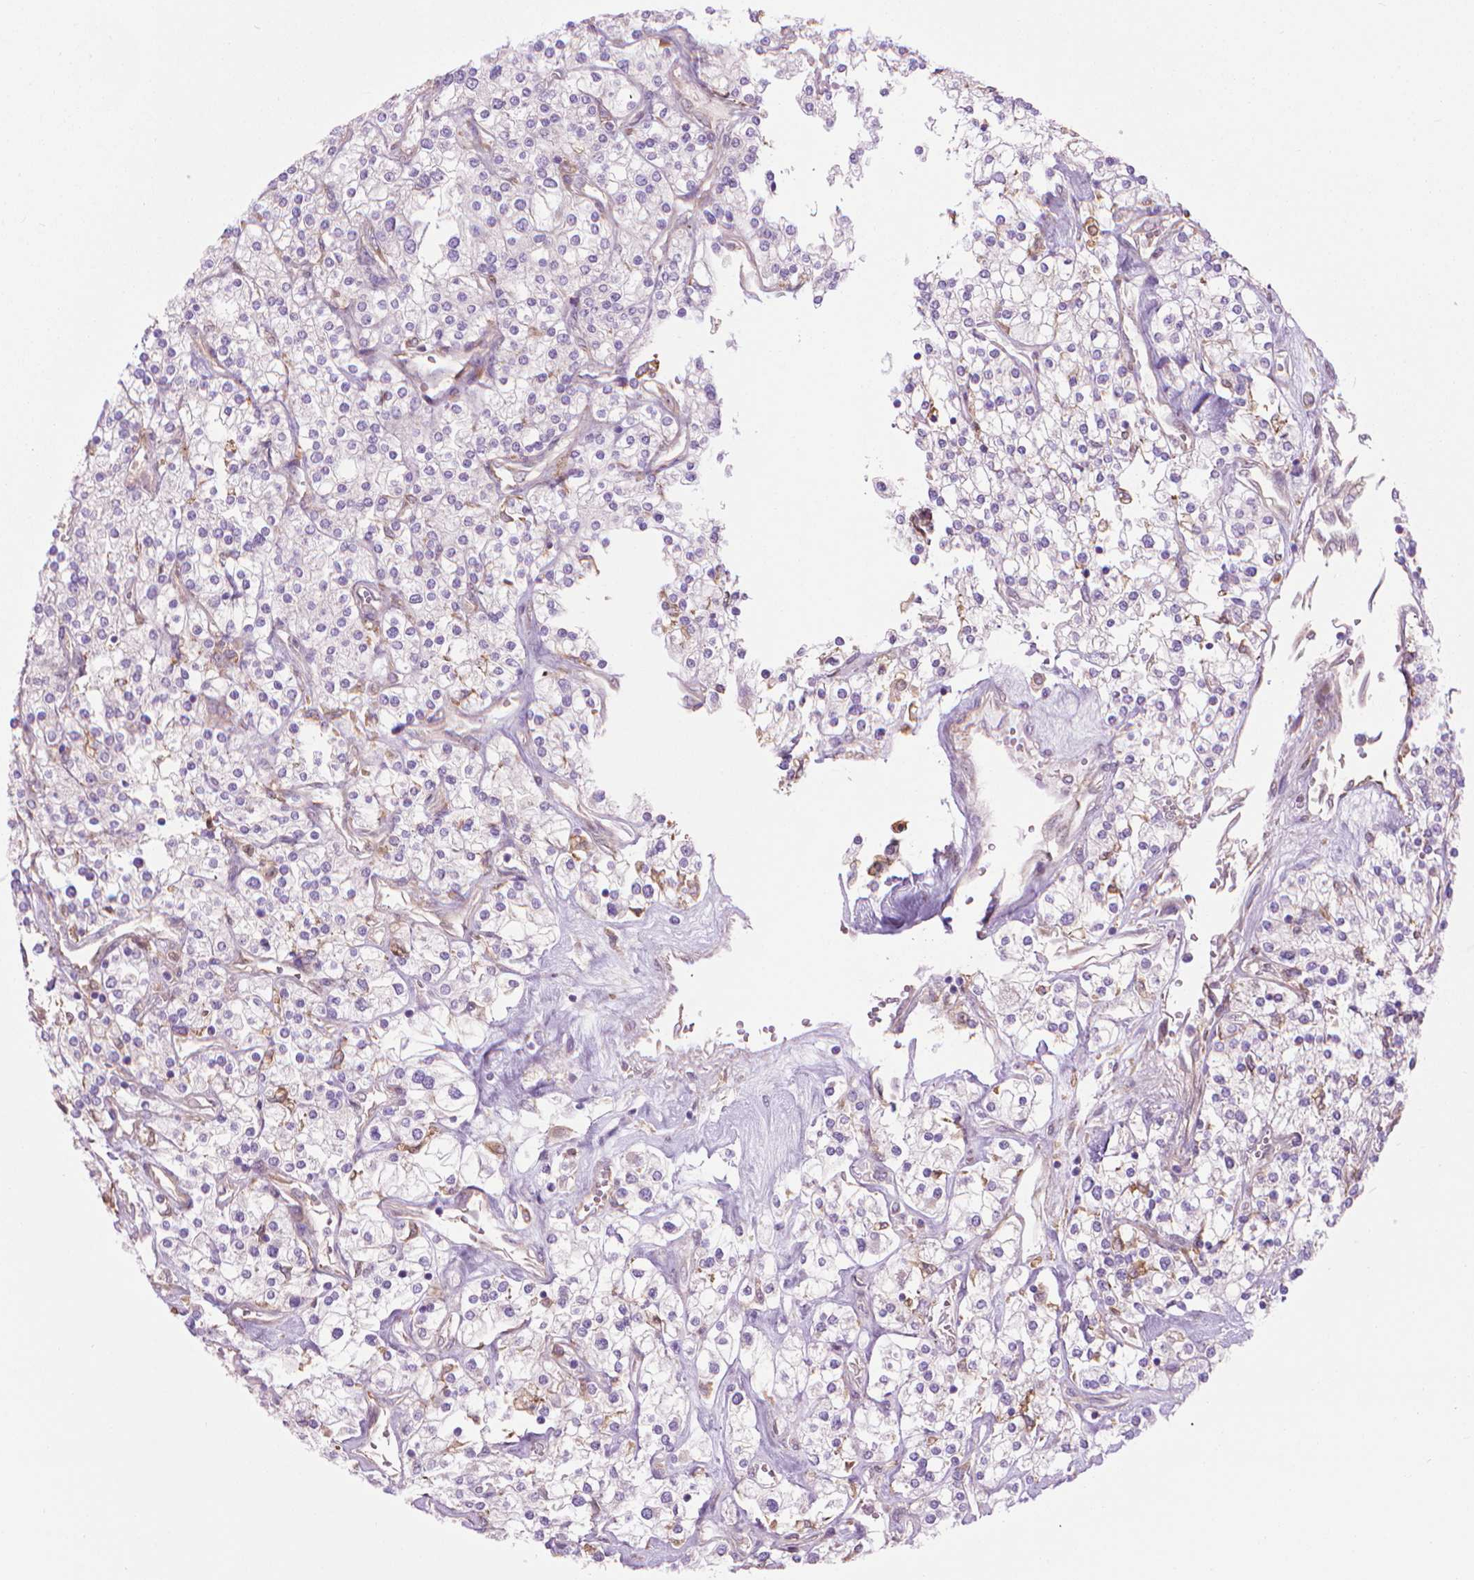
{"staining": {"intensity": "negative", "quantity": "none", "location": "none"}, "tissue": "renal cancer", "cell_type": "Tumor cells", "image_type": "cancer", "snomed": [{"axis": "morphology", "description": "Adenocarcinoma, NOS"}, {"axis": "topography", "description": "Kidney"}], "caption": "Immunohistochemical staining of human renal cancer shows no significant positivity in tumor cells.", "gene": "CORO1B", "patient": {"sex": "male", "age": 80}}